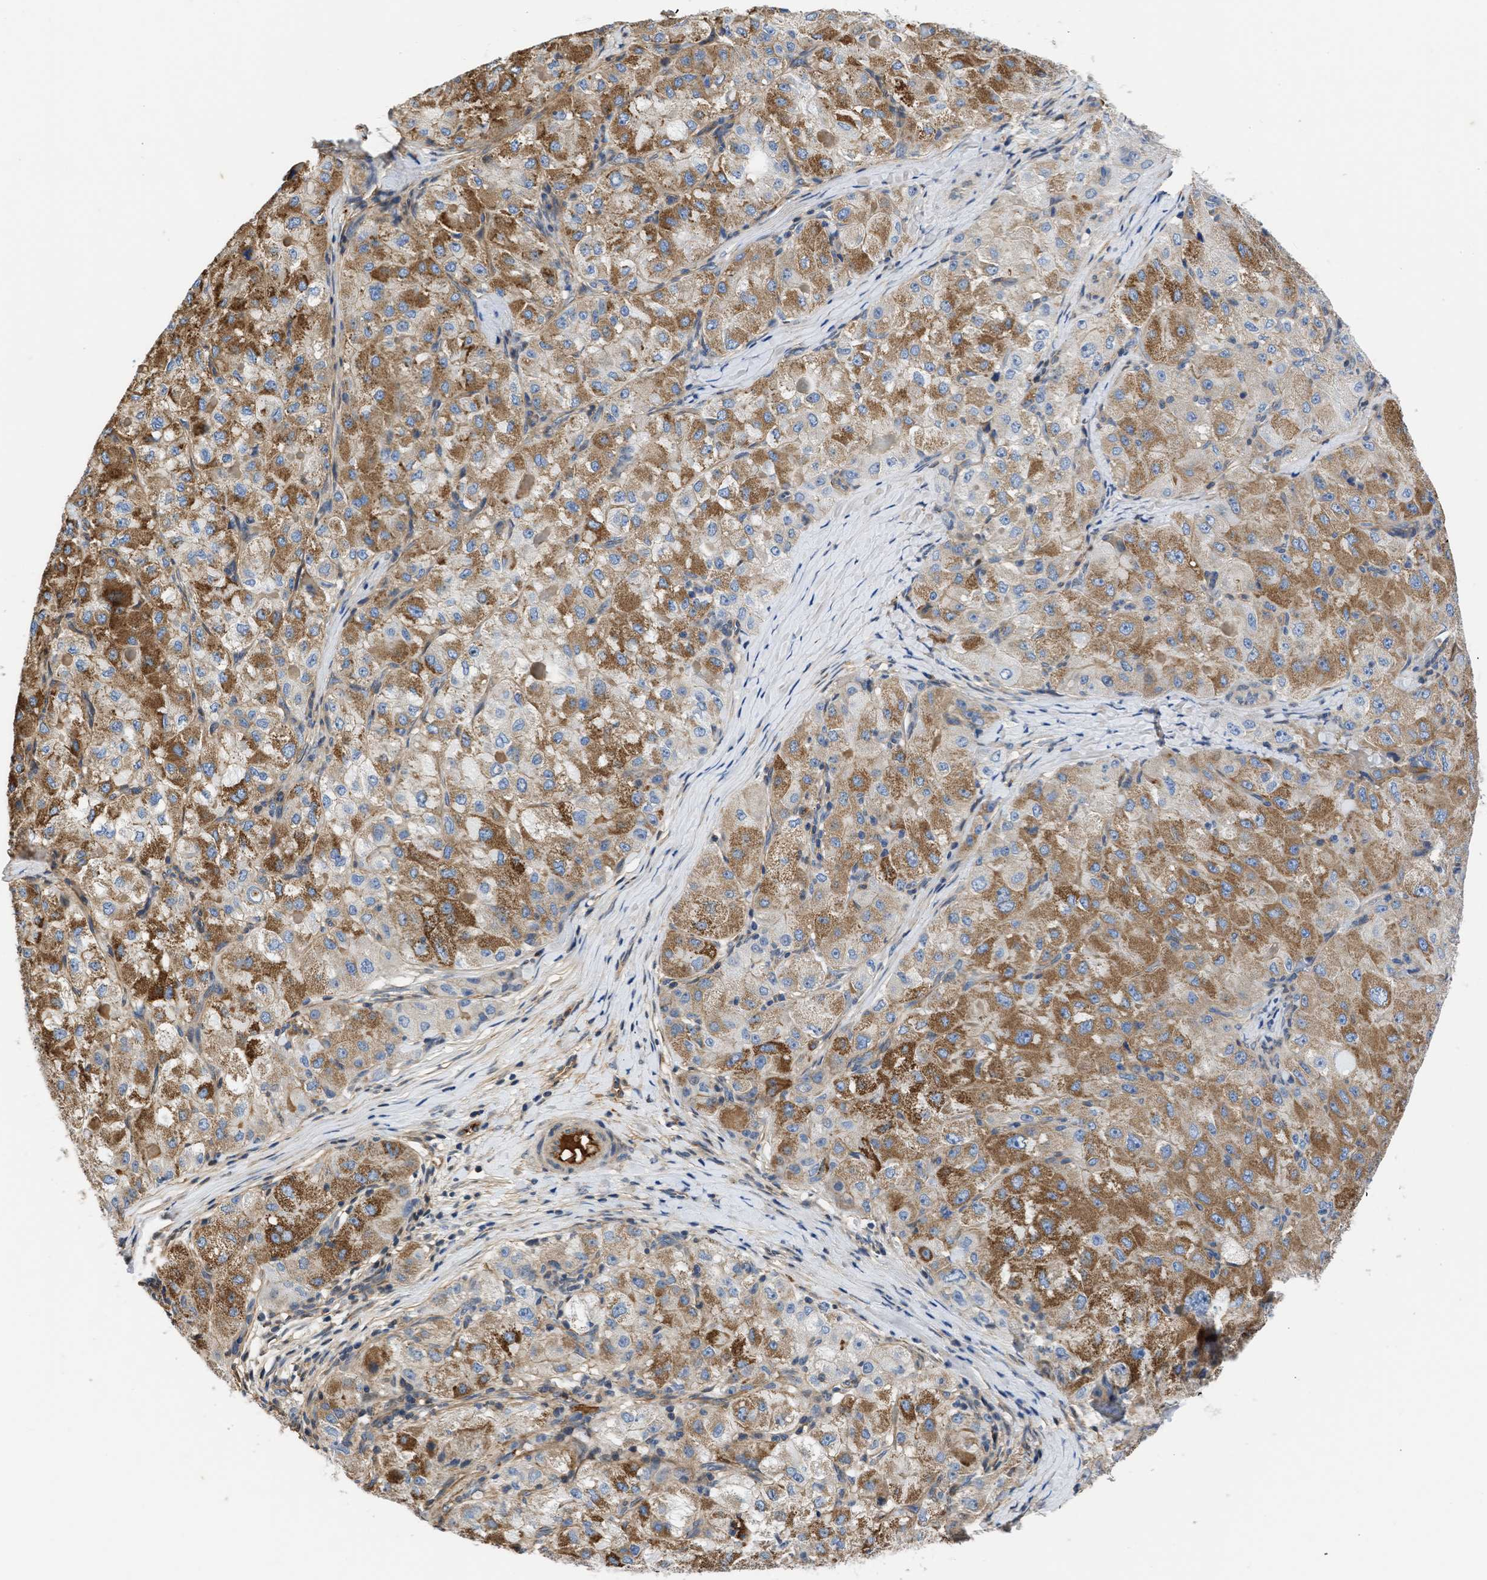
{"staining": {"intensity": "moderate", "quantity": ">75%", "location": "cytoplasmic/membranous"}, "tissue": "liver cancer", "cell_type": "Tumor cells", "image_type": "cancer", "snomed": [{"axis": "morphology", "description": "Carcinoma, Hepatocellular, NOS"}, {"axis": "topography", "description": "Liver"}], "caption": "Human liver hepatocellular carcinoma stained with a brown dye shows moderate cytoplasmic/membranous positive positivity in about >75% of tumor cells.", "gene": "MAS1L", "patient": {"sex": "male", "age": 80}}